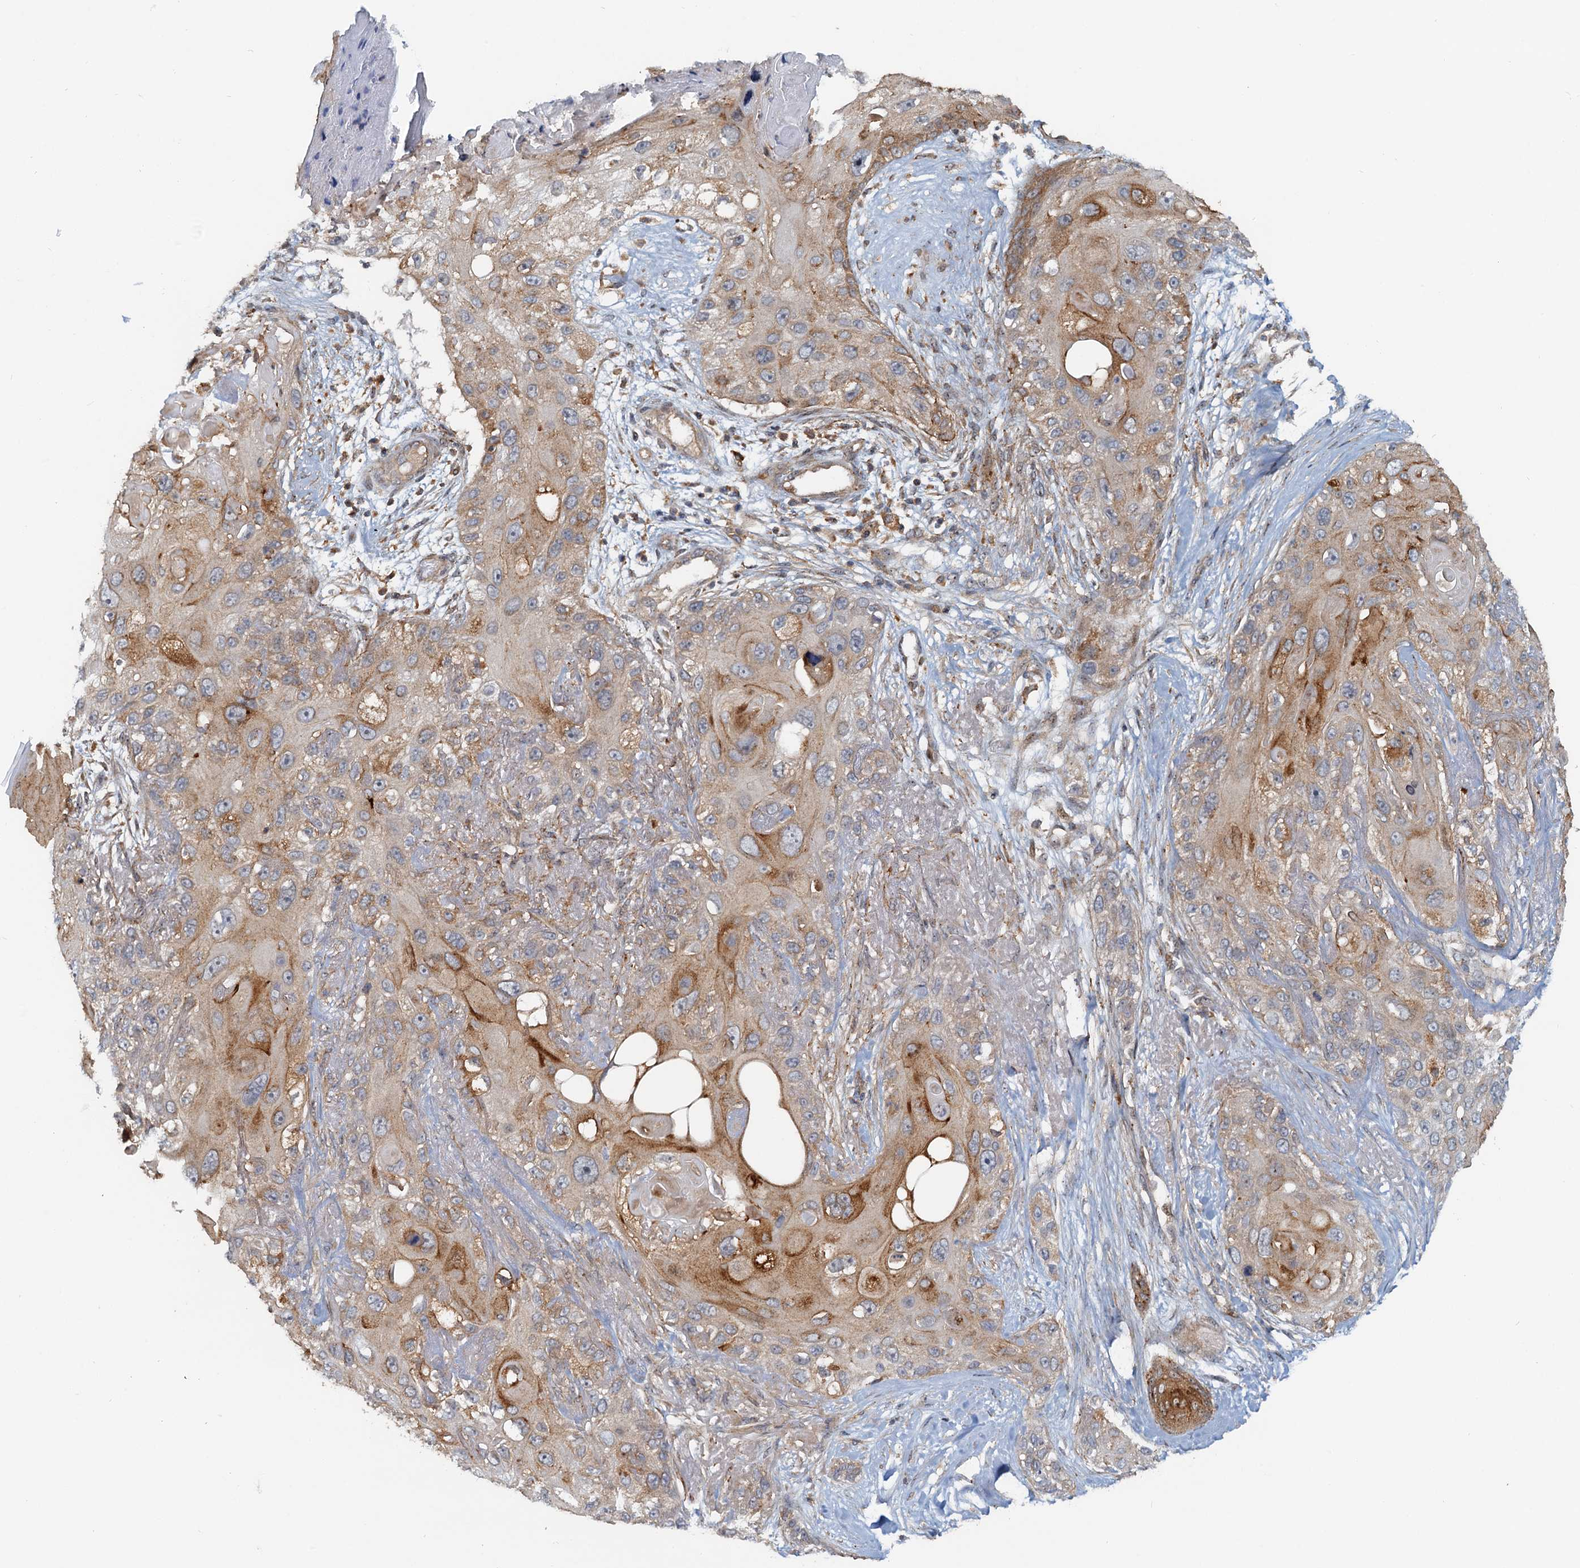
{"staining": {"intensity": "moderate", "quantity": "25%-75%", "location": "cytoplasmic/membranous"}, "tissue": "skin cancer", "cell_type": "Tumor cells", "image_type": "cancer", "snomed": [{"axis": "morphology", "description": "Normal tissue, NOS"}, {"axis": "morphology", "description": "Squamous cell carcinoma, NOS"}, {"axis": "topography", "description": "Skin"}], "caption": "The histopathology image reveals a brown stain indicating the presence of a protein in the cytoplasmic/membranous of tumor cells in skin cancer. Nuclei are stained in blue.", "gene": "TOLLIP", "patient": {"sex": "male", "age": 72}}